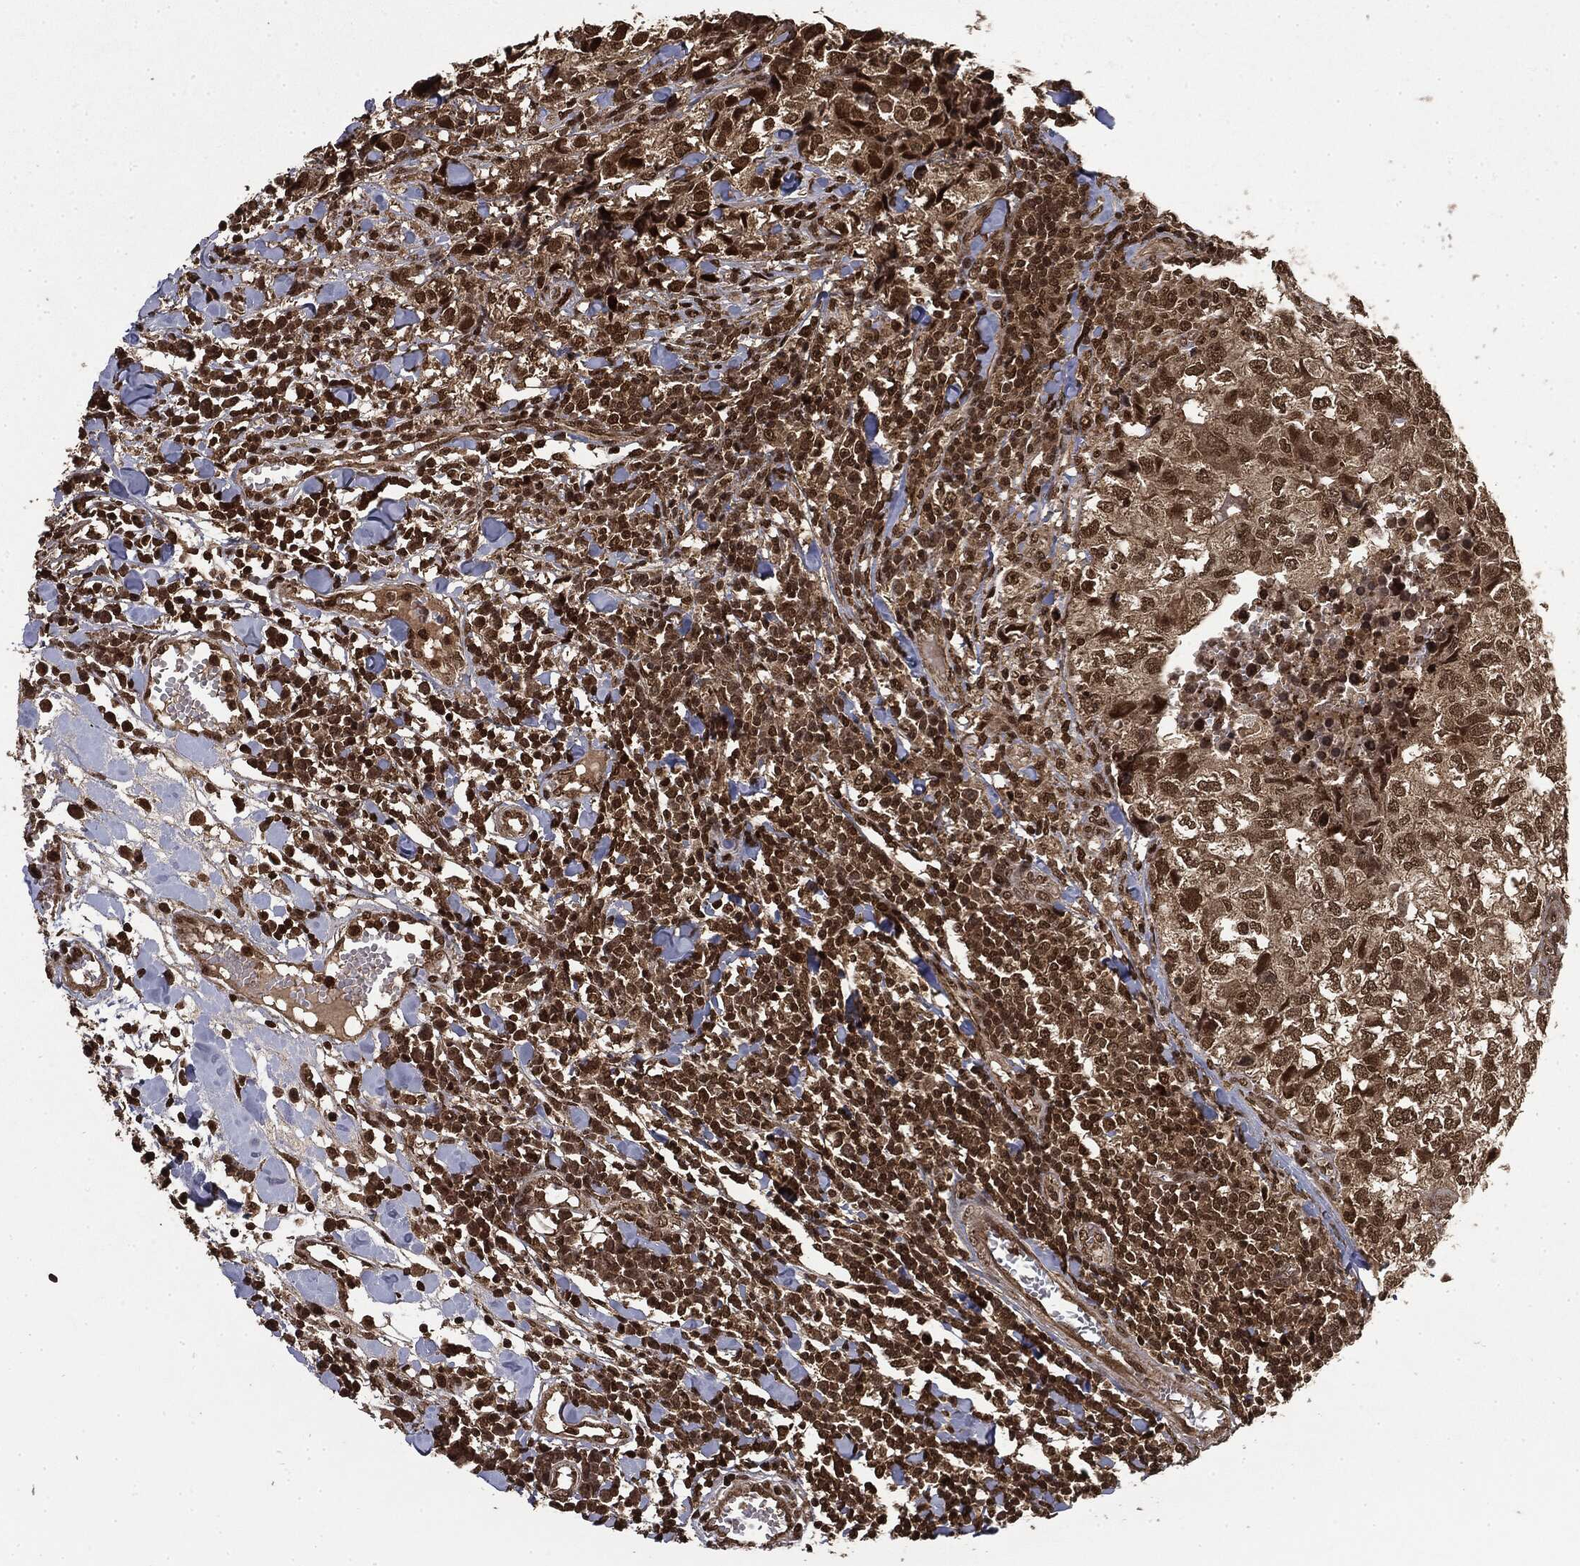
{"staining": {"intensity": "moderate", "quantity": ">75%", "location": "nuclear"}, "tissue": "breast cancer", "cell_type": "Tumor cells", "image_type": "cancer", "snomed": [{"axis": "morphology", "description": "Duct carcinoma"}, {"axis": "topography", "description": "Breast"}], "caption": "An IHC photomicrograph of neoplastic tissue is shown. Protein staining in brown shows moderate nuclear positivity in breast invasive ductal carcinoma within tumor cells.", "gene": "CTDP1", "patient": {"sex": "female", "age": 30}}